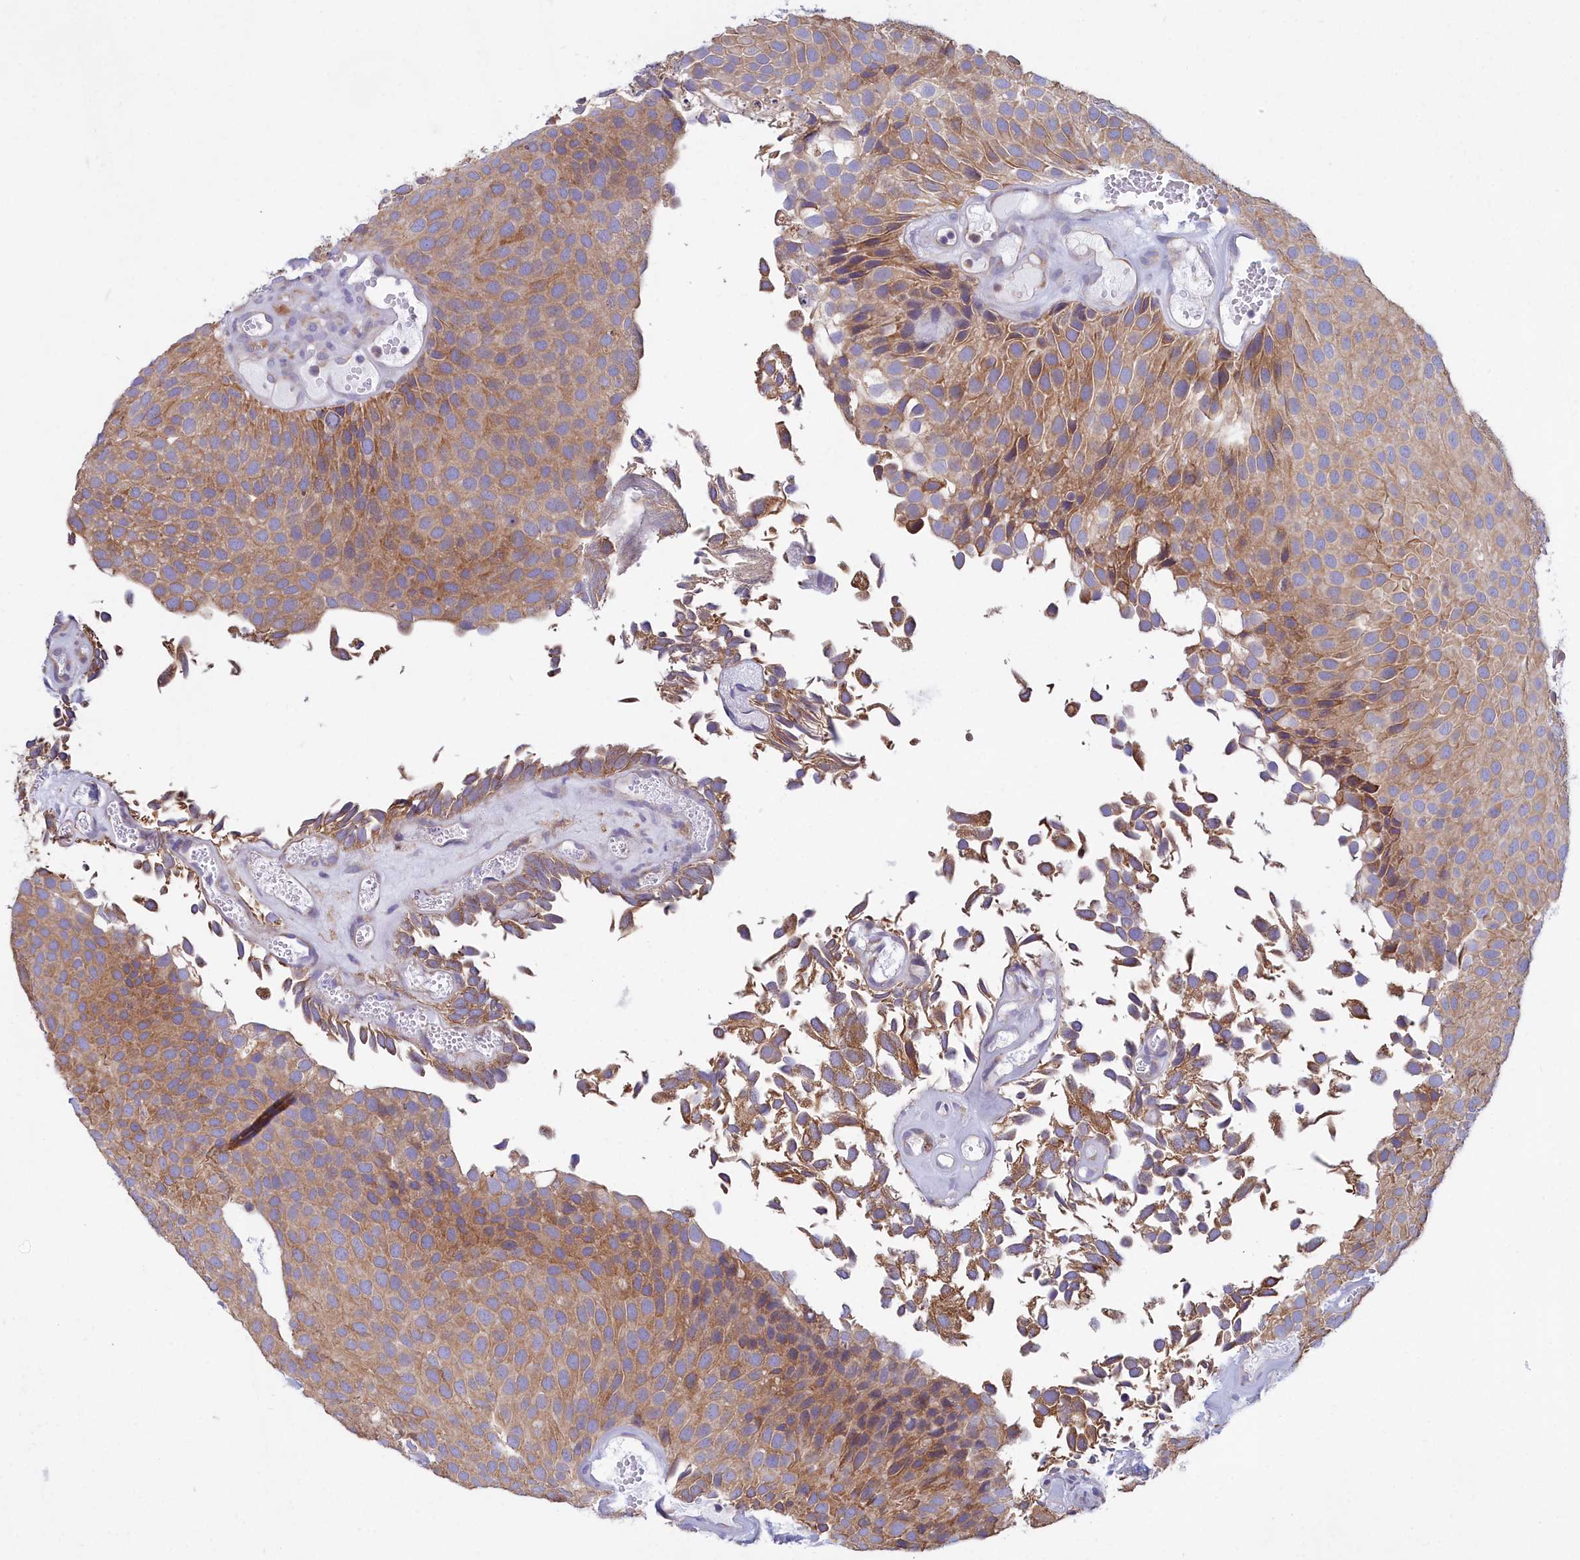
{"staining": {"intensity": "moderate", "quantity": ">75%", "location": "cytoplasmic/membranous"}, "tissue": "urothelial cancer", "cell_type": "Tumor cells", "image_type": "cancer", "snomed": [{"axis": "morphology", "description": "Urothelial carcinoma, Low grade"}, {"axis": "topography", "description": "Urinary bladder"}], "caption": "This image shows low-grade urothelial carcinoma stained with IHC to label a protein in brown. The cytoplasmic/membranous of tumor cells show moderate positivity for the protein. Nuclei are counter-stained blue.", "gene": "HM13", "patient": {"sex": "male", "age": 89}}